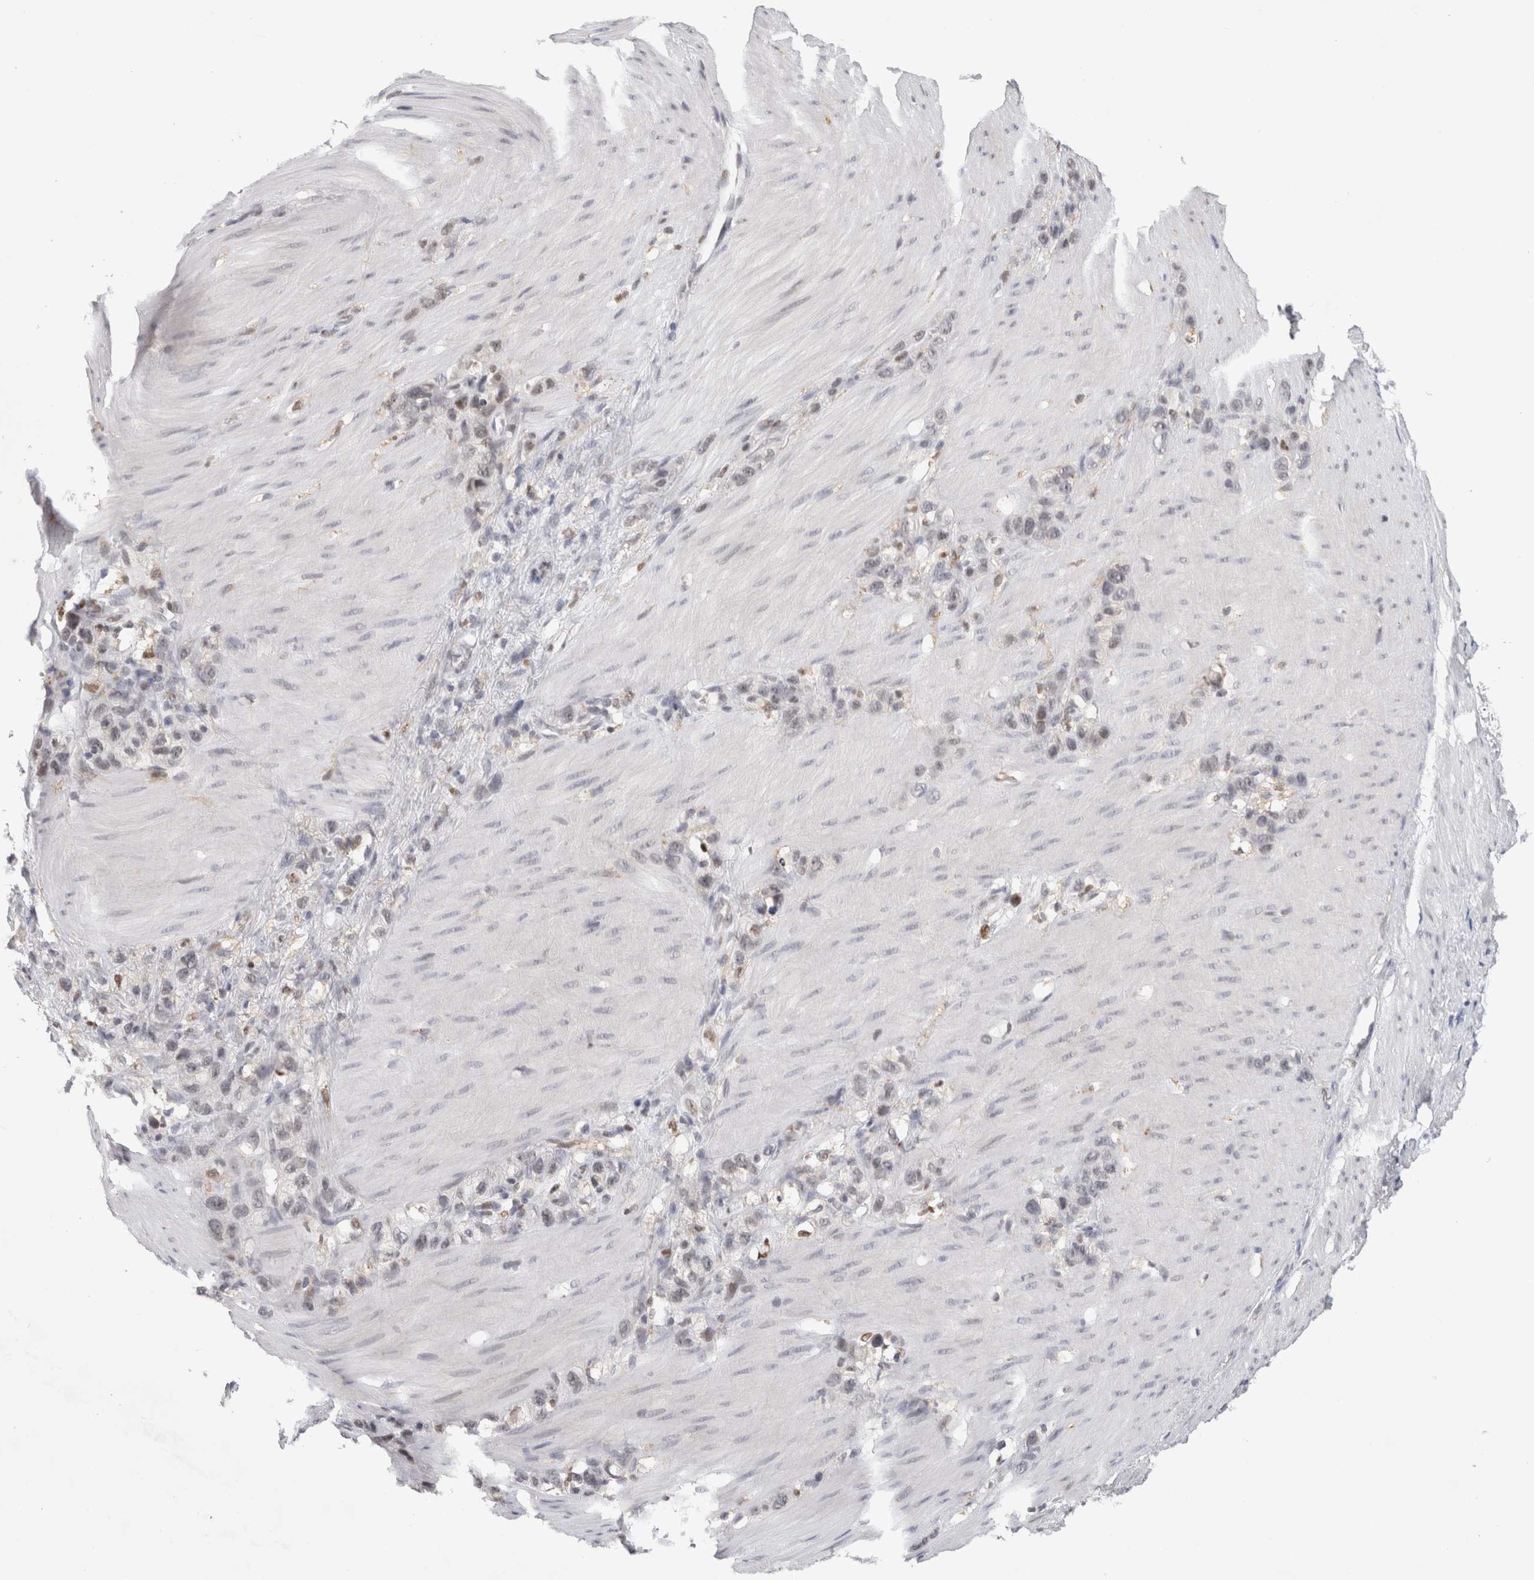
{"staining": {"intensity": "negative", "quantity": "none", "location": "none"}, "tissue": "stomach cancer", "cell_type": "Tumor cells", "image_type": "cancer", "snomed": [{"axis": "morphology", "description": "Normal tissue, NOS"}, {"axis": "morphology", "description": "Adenocarcinoma, NOS"}, {"axis": "morphology", "description": "Adenocarcinoma, High grade"}, {"axis": "topography", "description": "Stomach, upper"}, {"axis": "topography", "description": "Stomach"}], "caption": "There is no significant expression in tumor cells of adenocarcinoma (stomach).", "gene": "SRARP", "patient": {"sex": "female", "age": 65}}